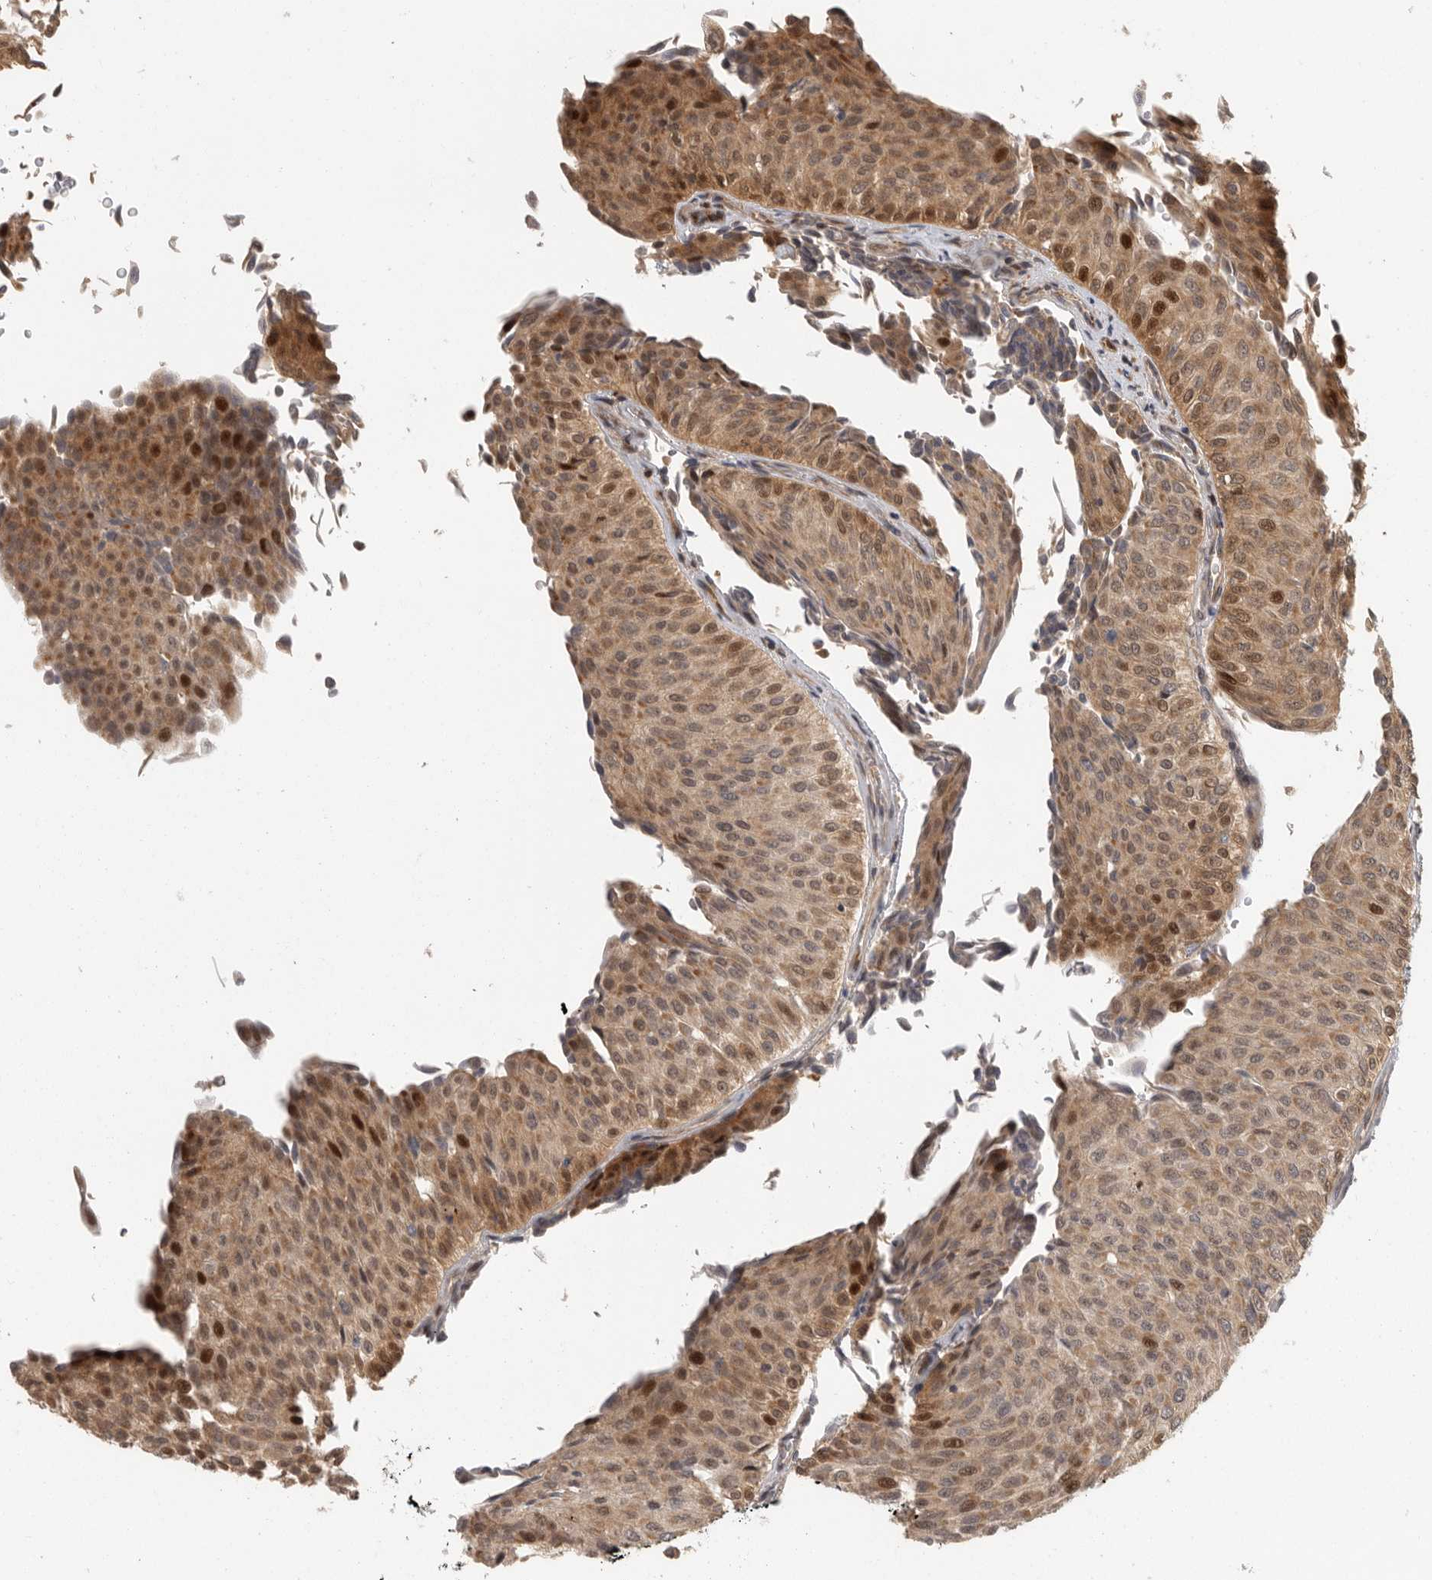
{"staining": {"intensity": "strong", "quantity": "25%-75%", "location": "cytoplasmic/membranous,nuclear"}, "tissue": "urothelial cancer", "cell_type": "Tumor cells", "image_type": "cancer", "snomed": [{"axis": "morphology", "description": "Urothelial carcinoma, Low grade"}, {"axis": "topography", "description": "Urinary bladder"}], "caption": "Tumor cells show high levels of strong cytoplasmic/membranous and nuclear expression in about 25%-75% of cells in urothelial cancer.", "gene": "SWT1", "patient": {"sex": "male", "age": 78}}